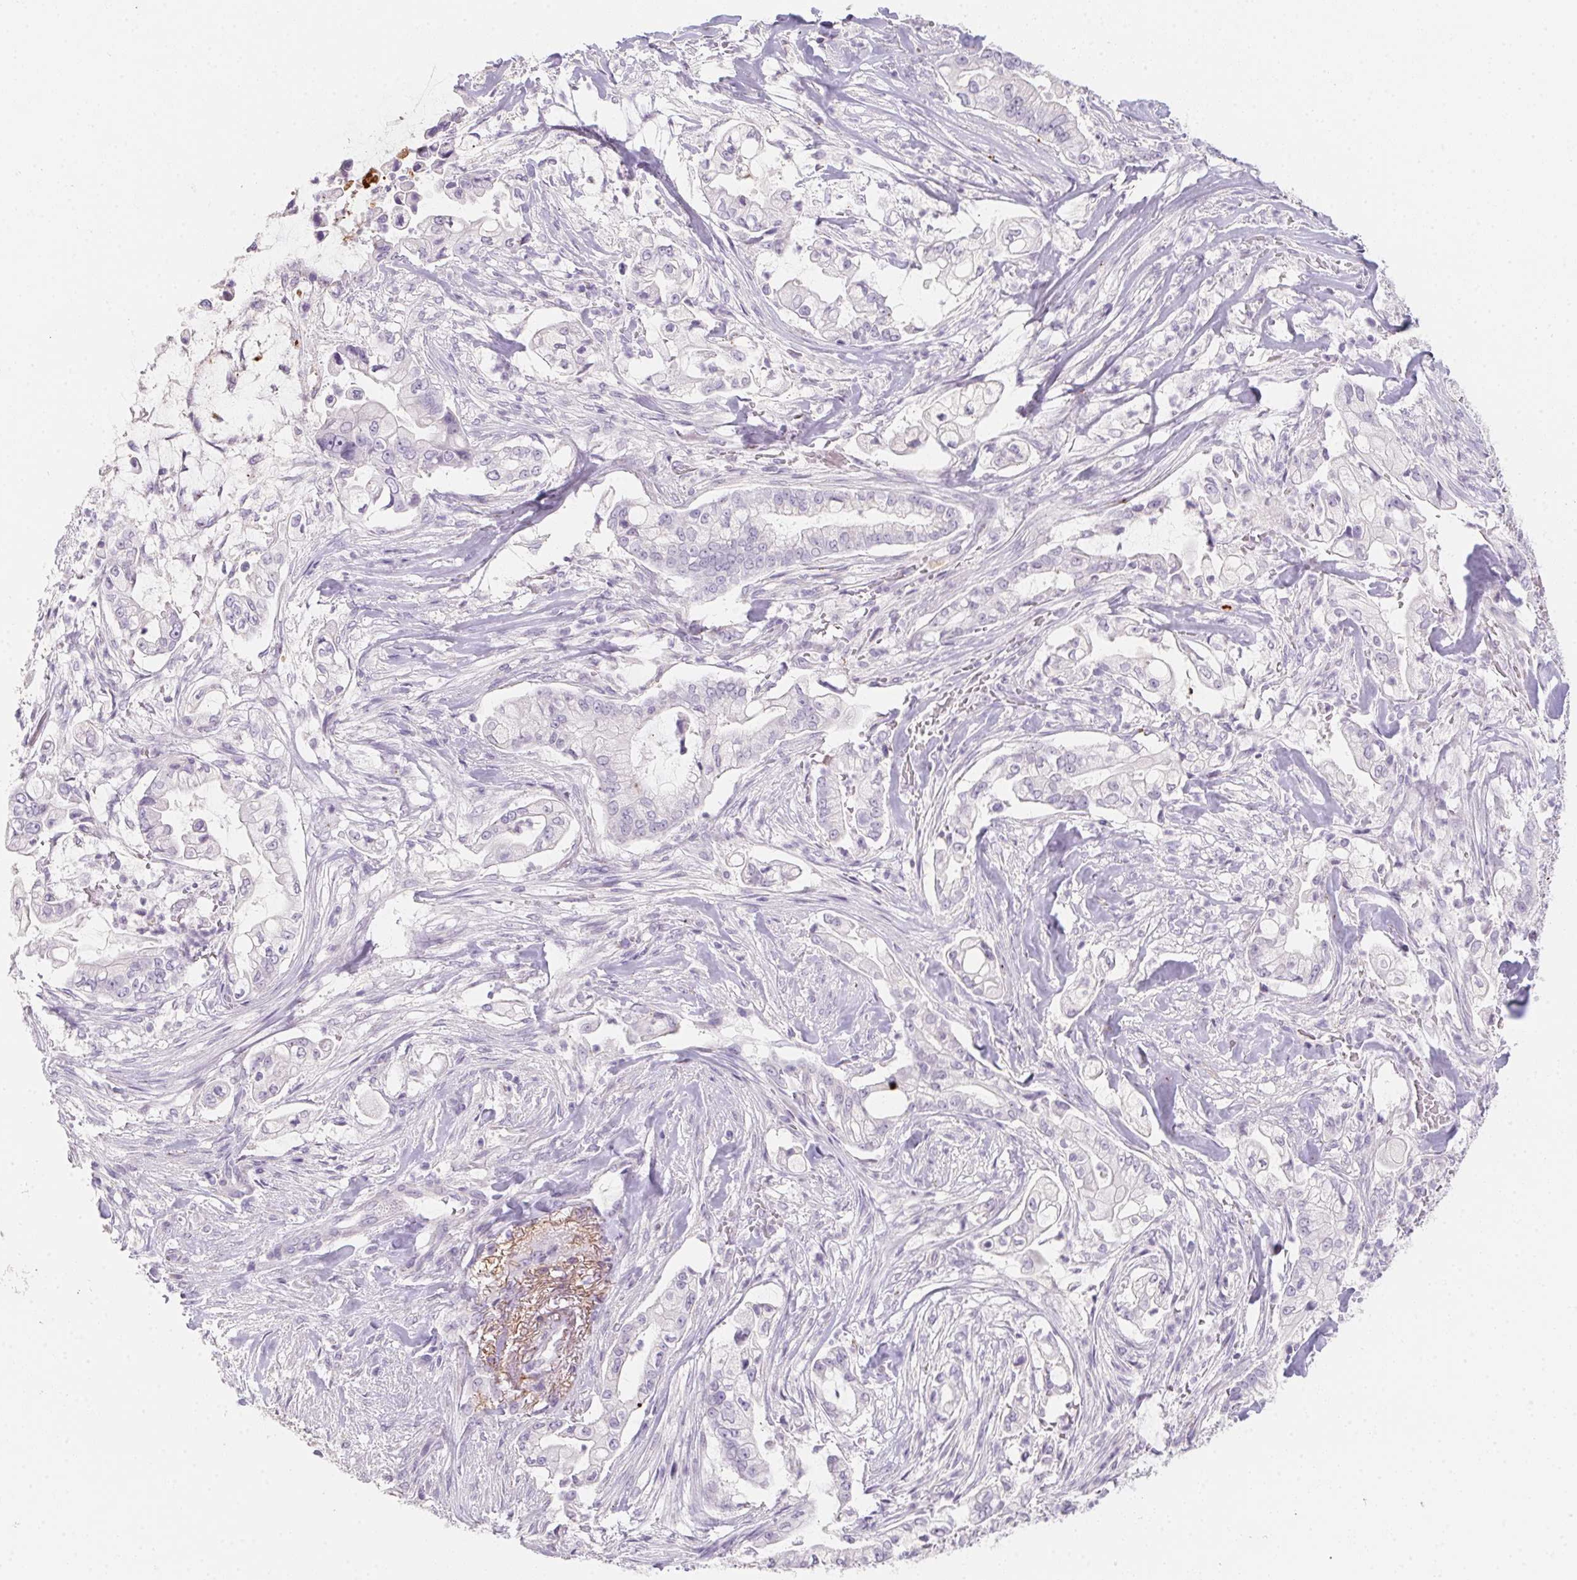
{"staining": {"intensity": "negative", "quantity": "none", "location": "none"}, "tissue": "pancreatic cancer", "cell_type": "Tumor cells", "image_type": "cancer", "snomed": [{"axis": "morphology", "description": "Adenocarcinoma, NOS"}, {"axis": "topography", "description": "Pancreas"}], "caption": "Human pancreatic cancer (adenocarcinoma) stained for a protein using immunohistochemistry exhibits no expression in tumor cells.", "gene": "MYL4", "patient": {"sex": "female", "age": 69}}